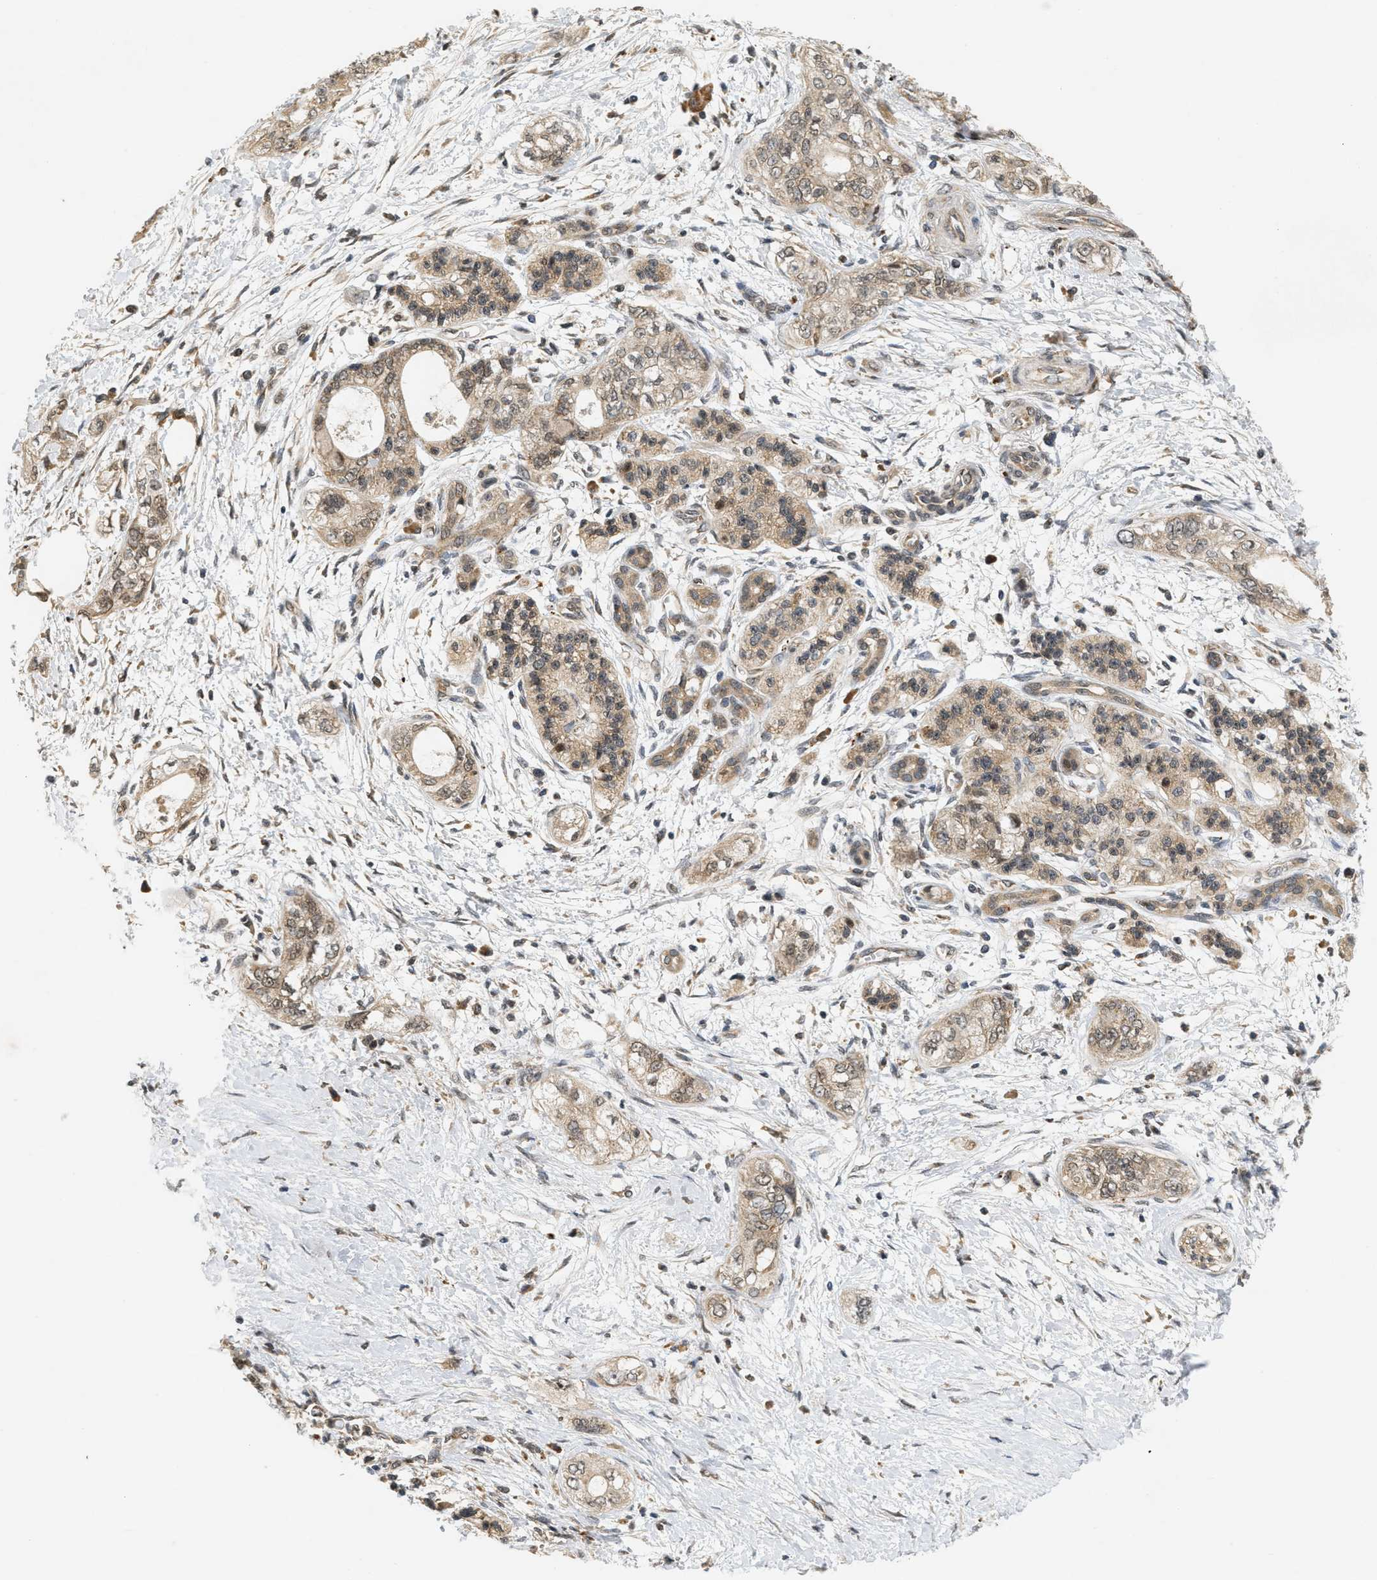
{"staining": {"intensity": "moderate", "quantity": ">75%", "location": "cytoplasmic/membranous"}, "tissue": "pancreatic cancer", "cell_type": "Tumor cells", "image_type": "cancer", "snomed": [{"axis": "morphology", "description": "Adenocarcinoma, NOS"}, {"axis": "topography", "description": "Pancreas"}], "caption": "This is an image of immunohistochemistry (IHC) staining of pancreatic cancer (adenocarcinoma), which shows moderate positivity in the cytoplasmic/membranous of tumor cells.", "gene": "PRKD1", "patient": {"sex": "male", "age": 70}}